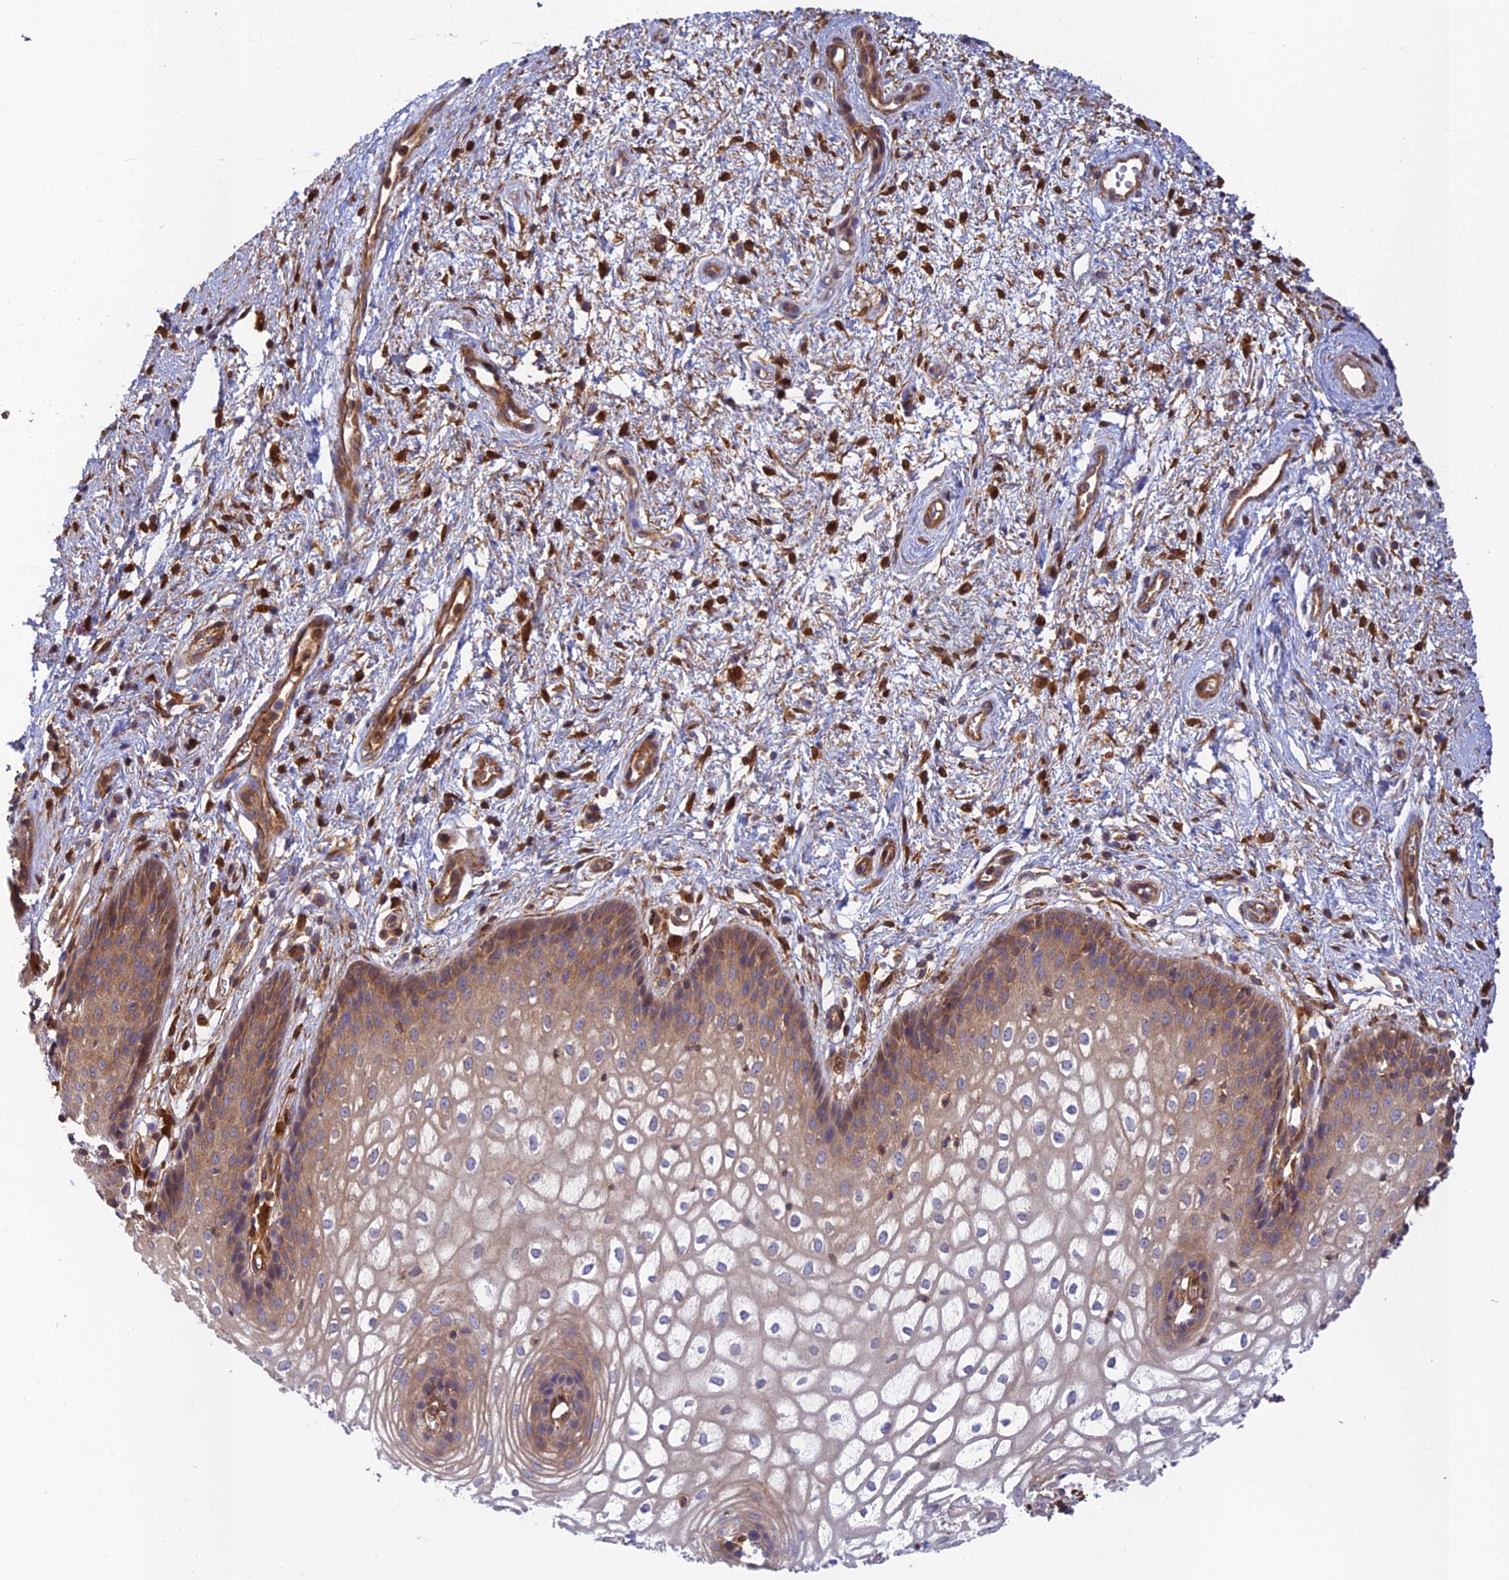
{"staining": {"intensity": "moderate", "quantity": "25%-75%", "location": "cytoplasmic/membranous"}, "tissue": "vagina", "cell_type": "Squamous epithelial cells", "image_type": "normal", "snomed": [{"axis": "morphology", "description": "Normal tissue, NOS"}, {"axis": "topography", "description": "Vagina"}], "caption": "The histopathology image exhibits a brown stain indicating the presence of a protein in the cytoplasmic/membranous of squamous epithelial cells in vagina. (DAB IHC, brown staining for protein, blue staining for nuclei).", "gene": "PPP1R12C", "patient": {"sex": "female", "age": 34}}